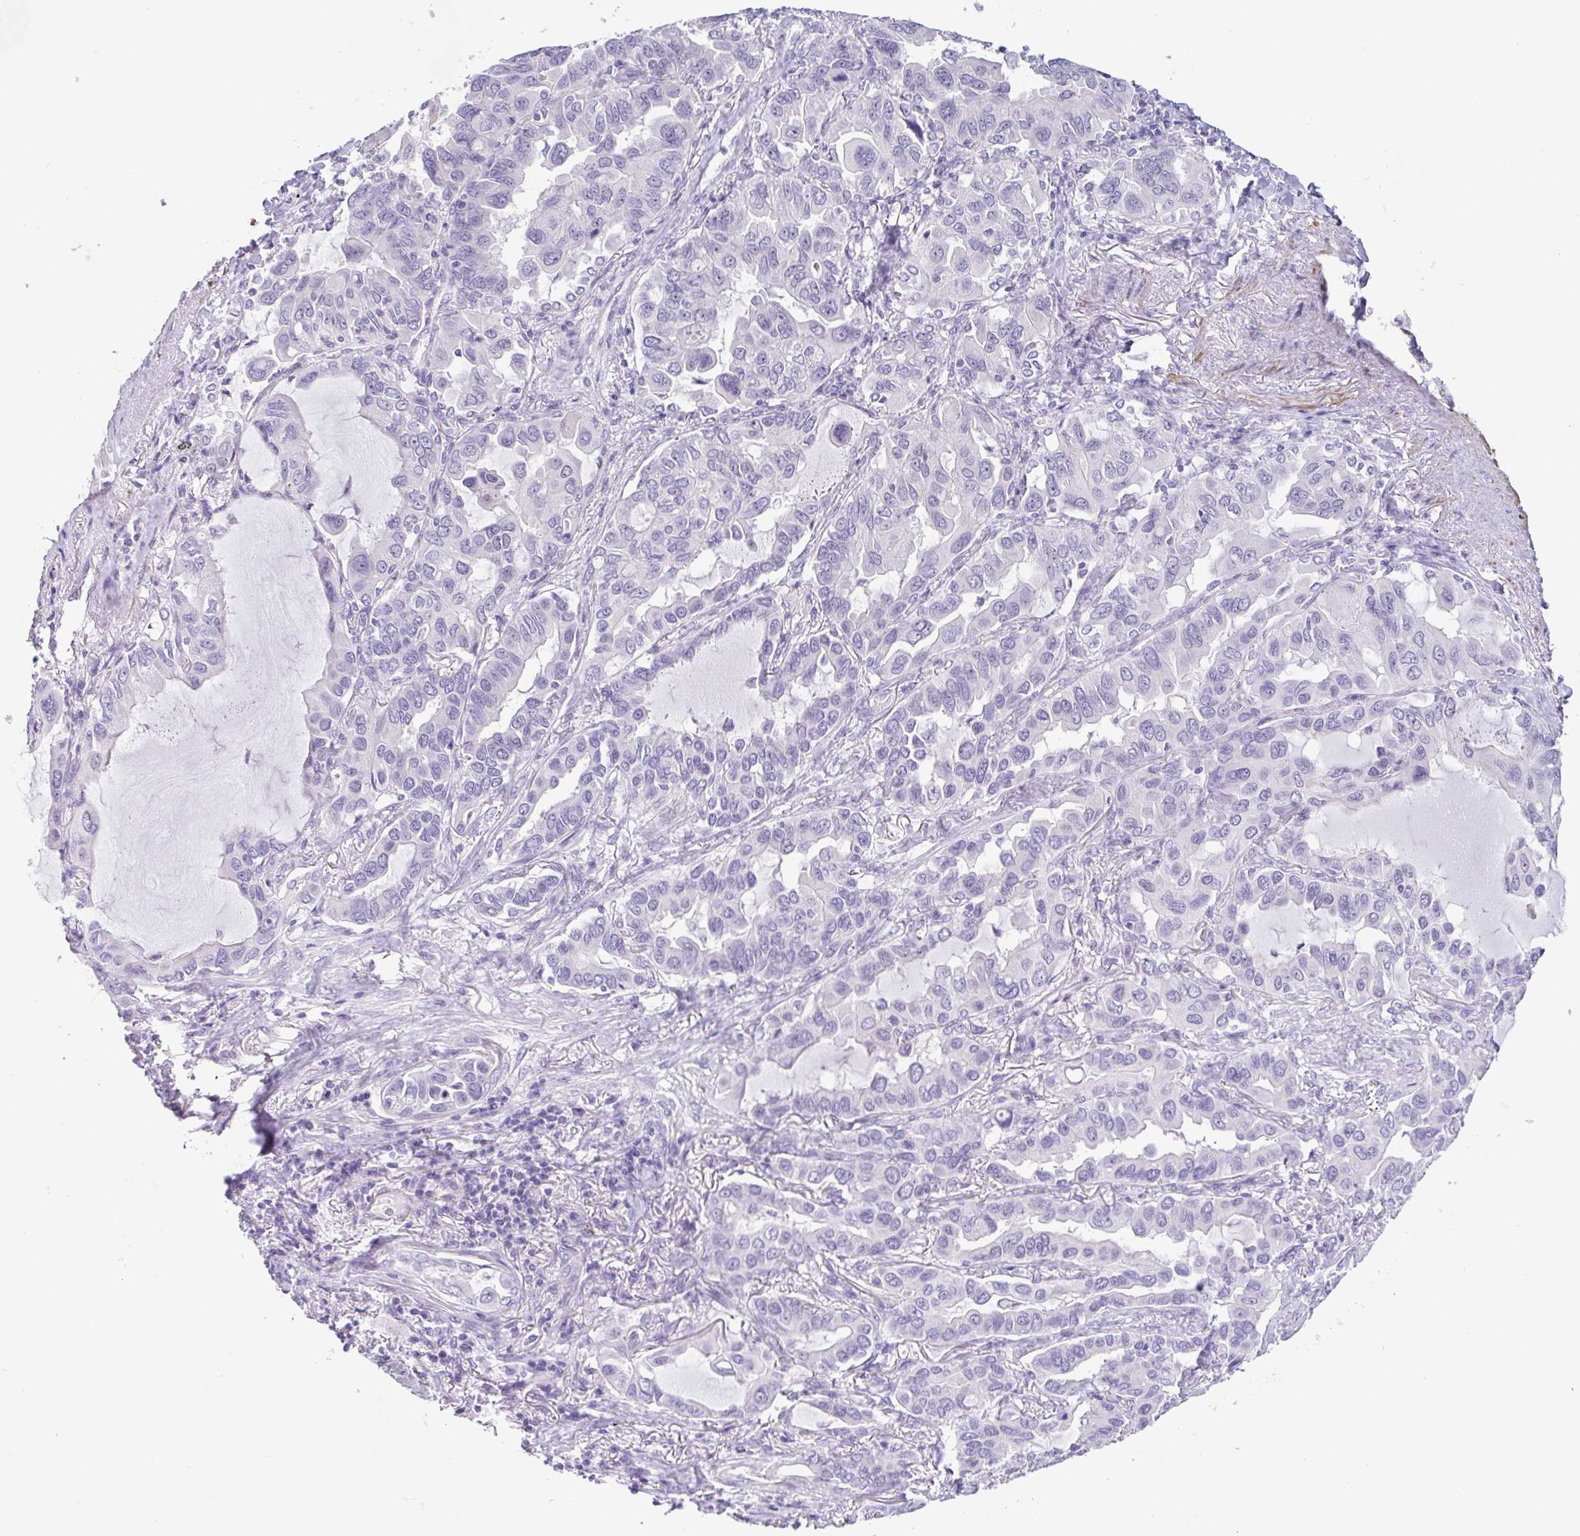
{"staining": {"intensity": "negative", "quantity": "none", "location": "none"}, "tissue": "lung cancer", "cell_type": "Tumor cells", "image_type": "cancer", "snomed": [{"axis": "morphology", "description": "Adenocarcinoma, NOS"}, {"axis": "topography", "description": "Lung"}], "caption": "Immunohistochemical staining of human lung cancer (adenocarcinoma) reveals no significant expression in tumor cells.", "gene": "MYL7", "patient": {"sex": "male", "age": 64}}